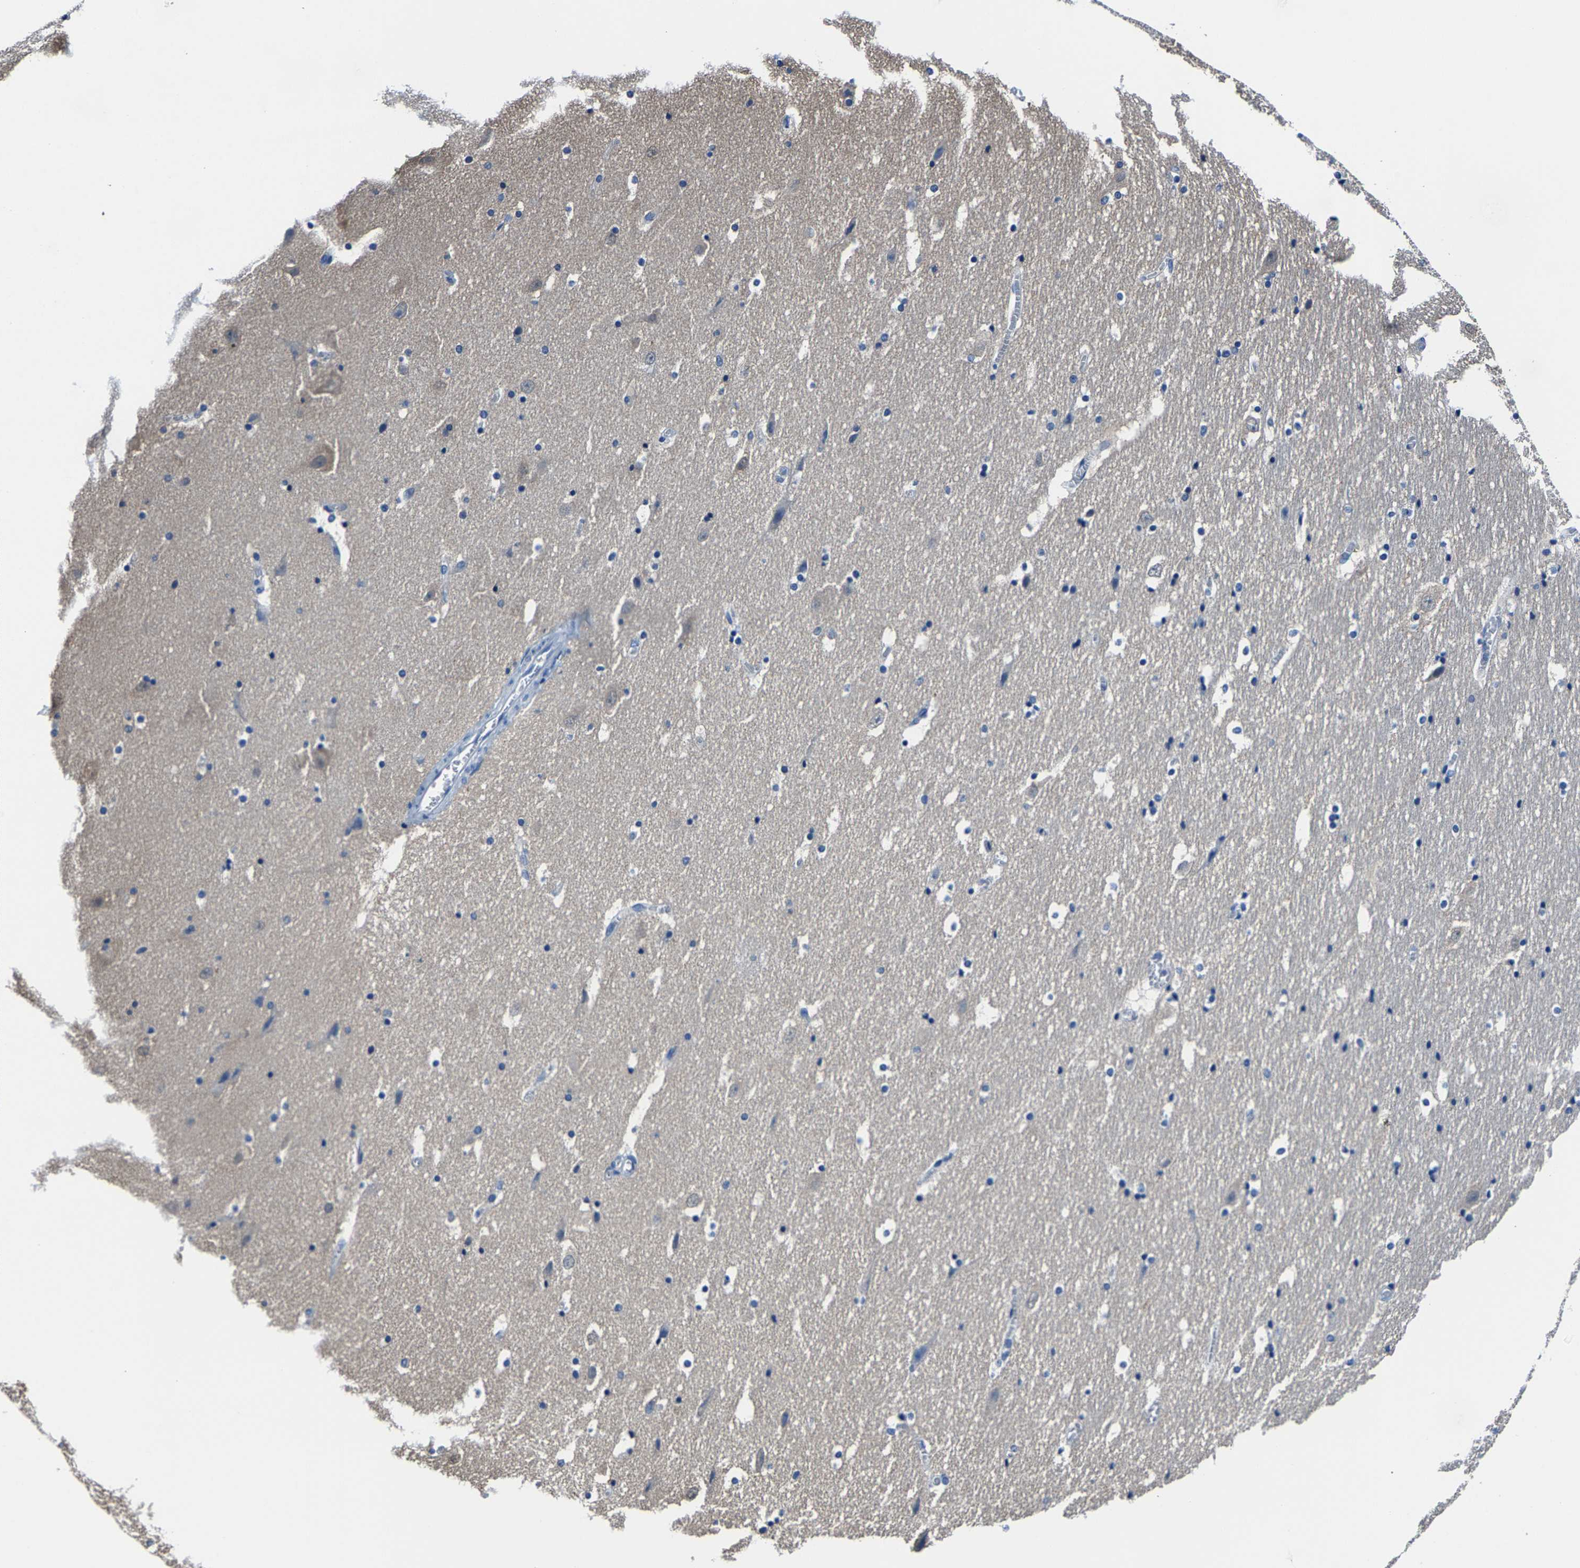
{"staining": {"intensity": "negative", "quantity": "none", "location": "none"}, "tissue": "hippocampus", "cell_type": "Glial cells", "image_type": "normal", "snomed": [{"axis": "morphology", "description": "Normal tissue, NOS"}, {"axis": "topography", "description": "Hippocampus"}], "caption": "Immunohistochemistry (IHC) of normal human hippocampus displays no staining in glial cells.", "gene": "ALDOB", "patient": {"sex": "male", "age": 45}}